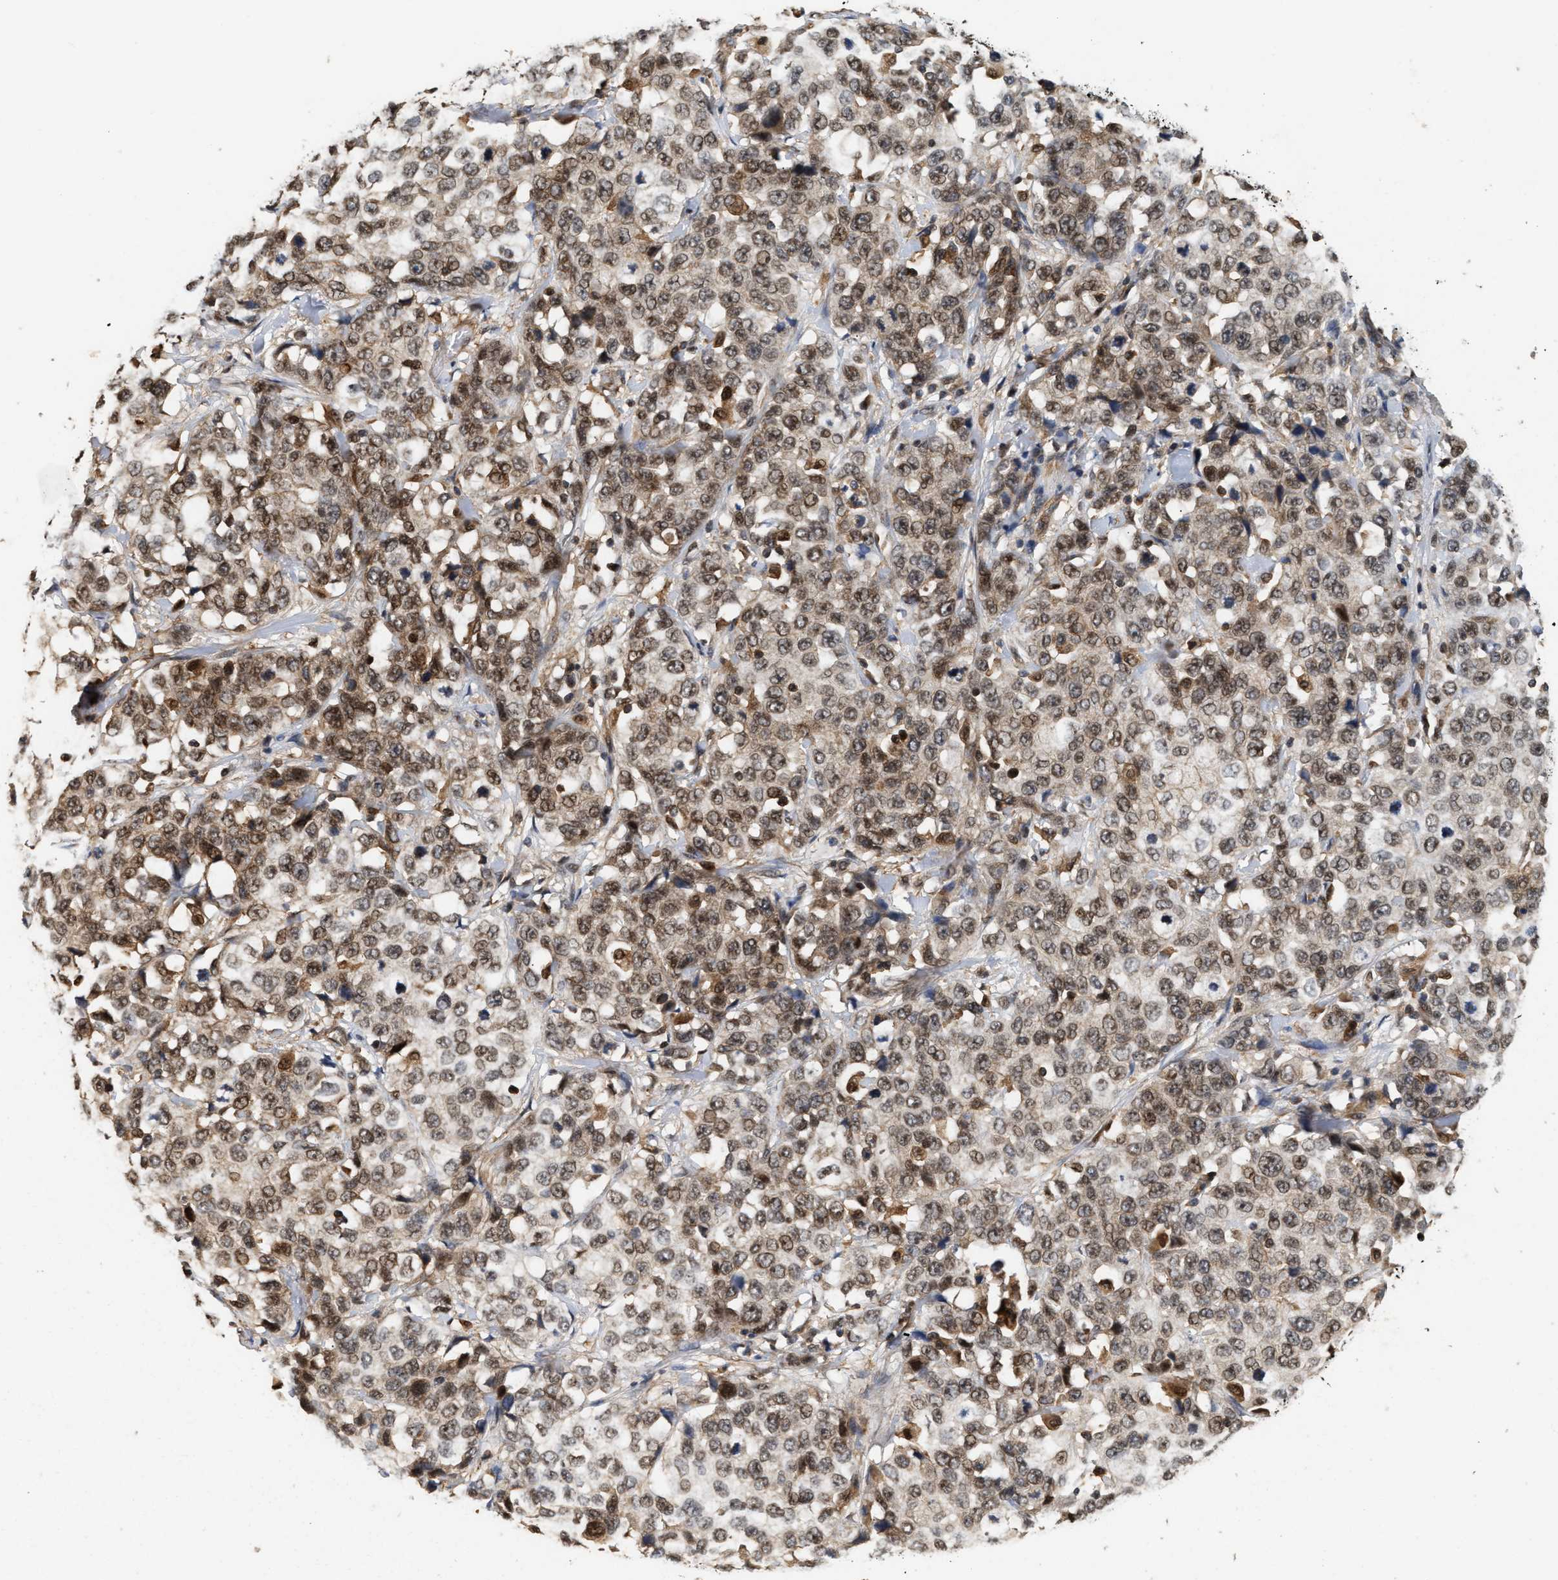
{"staining": {"intensity": "moderate", "quantity": ">75%", "location": "cytoplasmic/membranous,nuclear"}, "tissue": "stomach cancer", "cell_type": "Tumor cells", "image_type": "cancer", "snomed": [{"axis": "morphology", "description": "Normal tissue, NOS"}, {"axis": "morphology", "description": "Adenocarcinoma, NOS"}, {"axis": "topography", "description": "Stomach"}], "caption": "The micrograph reveals a brown stain indicating the presence of a protein in the cytoplasmic/membranous and nuclear of tumor cells in adenocarcinoma (stomach). The protein is stained brown, and the nuclei are stained in blue (DAB IHC with brightfield microscopy, high magnification).", "gene": "ABHD5", "patient": {"sex": "male", "age": 48}}